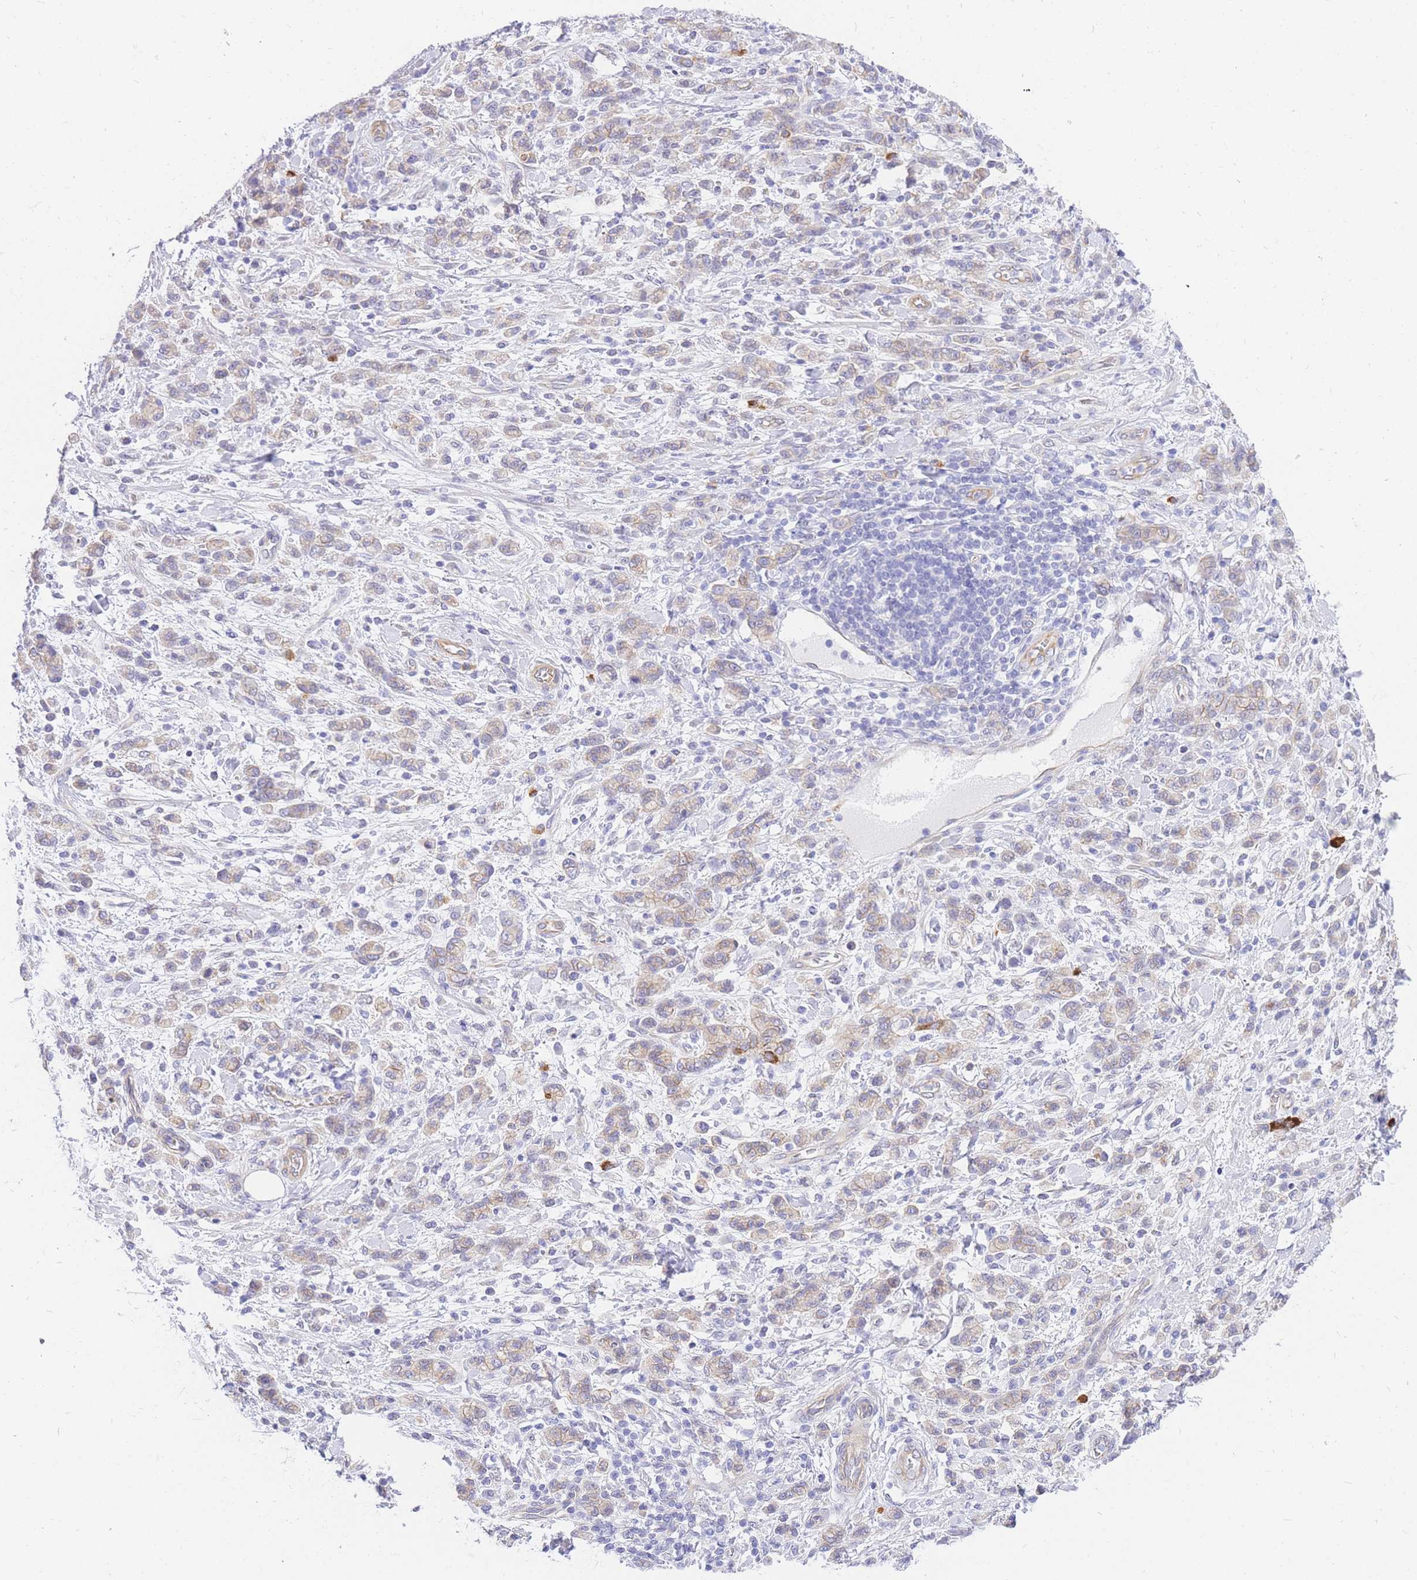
{"staining": {"intensity": "weak", "quantity": "<25%", "location": "cytoplasmic/membranous"}, "tissue": "stomach cancer", "cell_type": "Tumor cells", "image_type": "cancer", "snomed": [{"axis": "morphology", "description": "Adenocarcinoma, NOS"}, {"axis": "topography", "description": "Stomach"}], "caption": "This photomicrograph is of adenocarcinoma (stomach) stained with immunohistochemistry to label a protein in brown with the nuclei are counter-stained blue. There is no staining in tumor cells.", "gene": "SRSF12", "patient": {"sex": "male", "age": 77}}